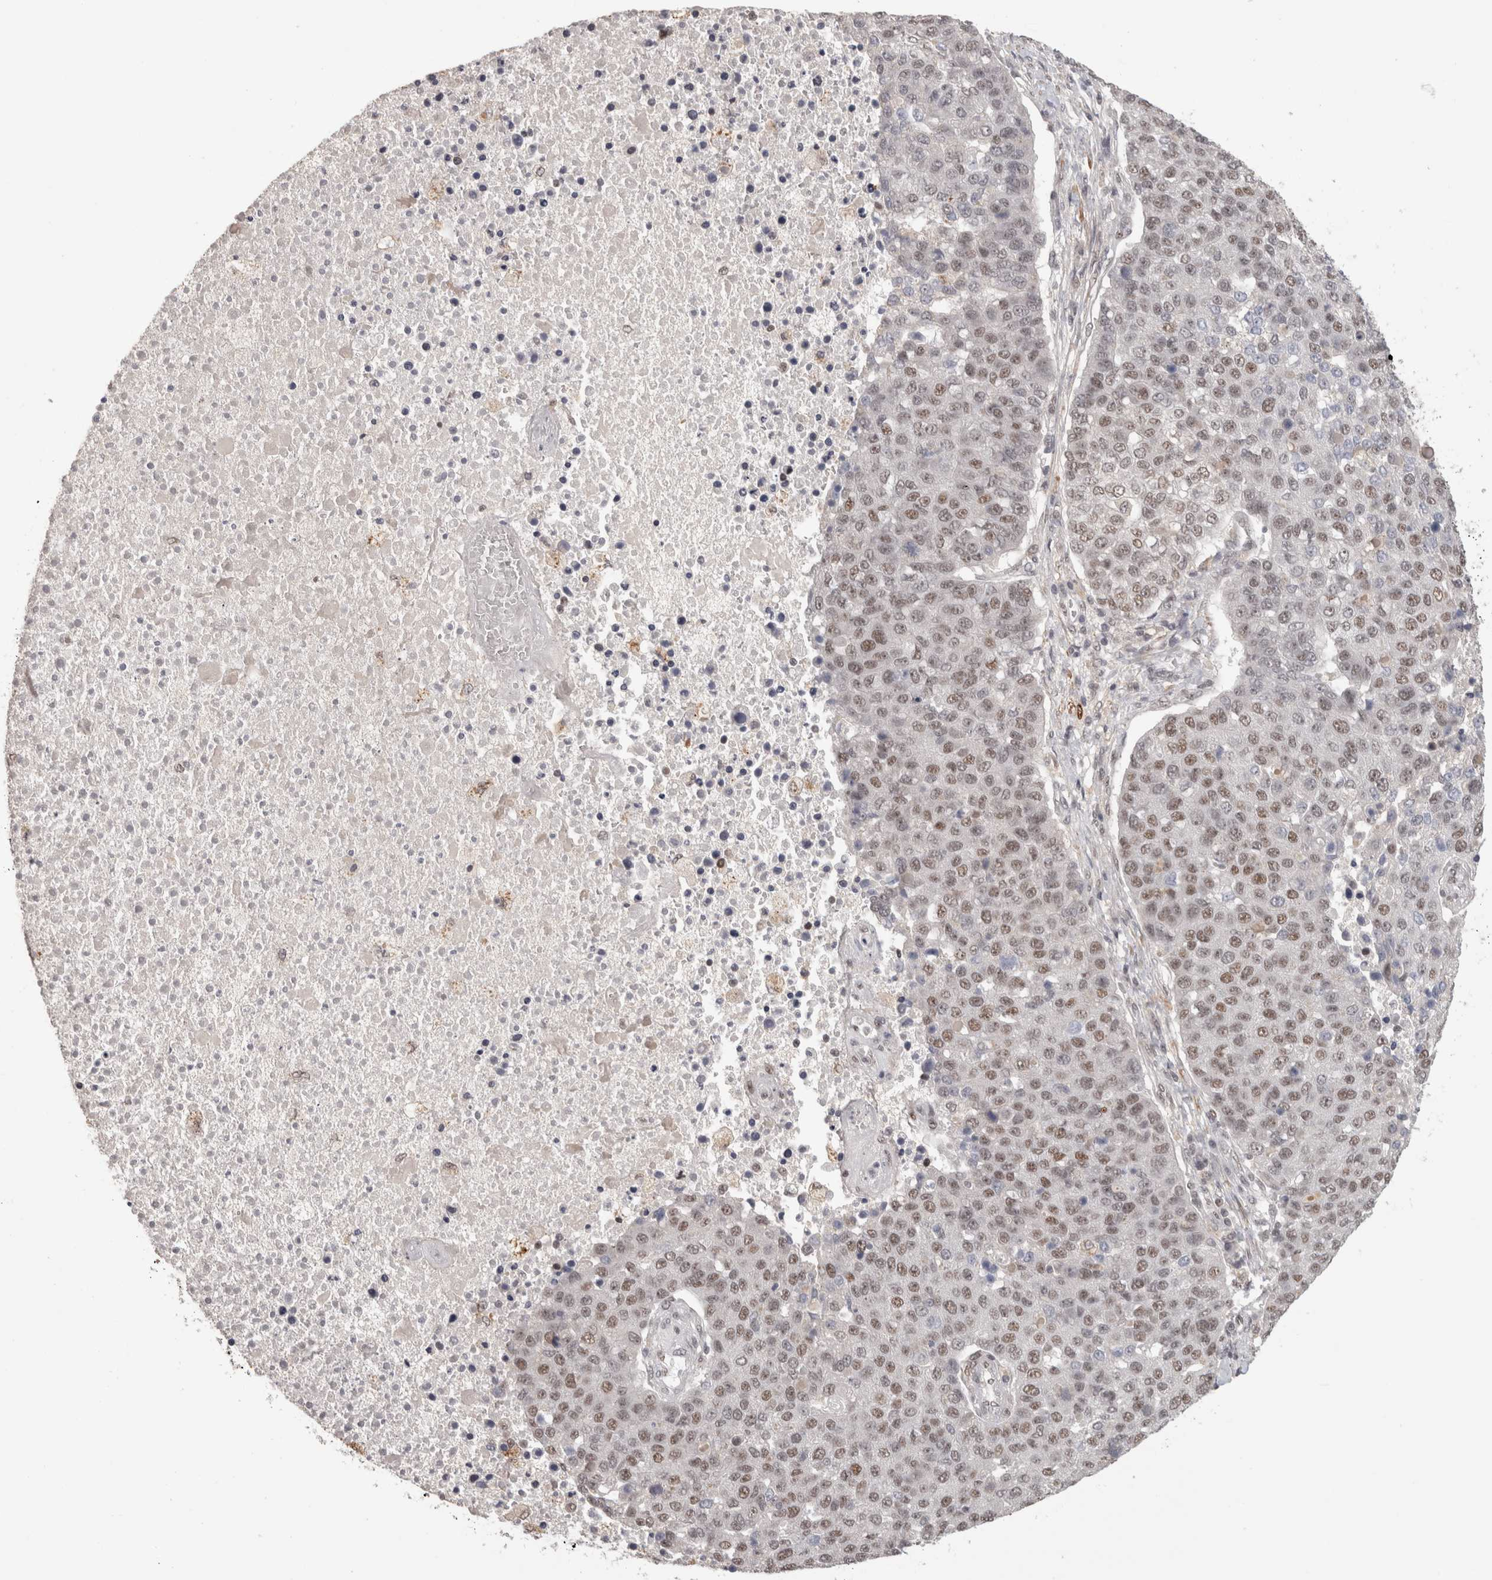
{"staining": {"intensity": "moderate", "quantity": "25%-75%", "location": "nuclear"}, "tissue": "pancreatic cancer", "cell_type": "Tumor cells", "image_type": "cancer", "snomed": [{"axis": "morphology", "description": "Adenocarcinoma, NOS"}, {"axis": "topography", "description": "Pancreas"}], "caption": "Protein staining by IHC exhibits moderate nuclear staining in about 25%-75% of tumor cells in pancreatic cancer.", "gene": "ZNF830", "patient": {"sex": "female", "age": 61}}